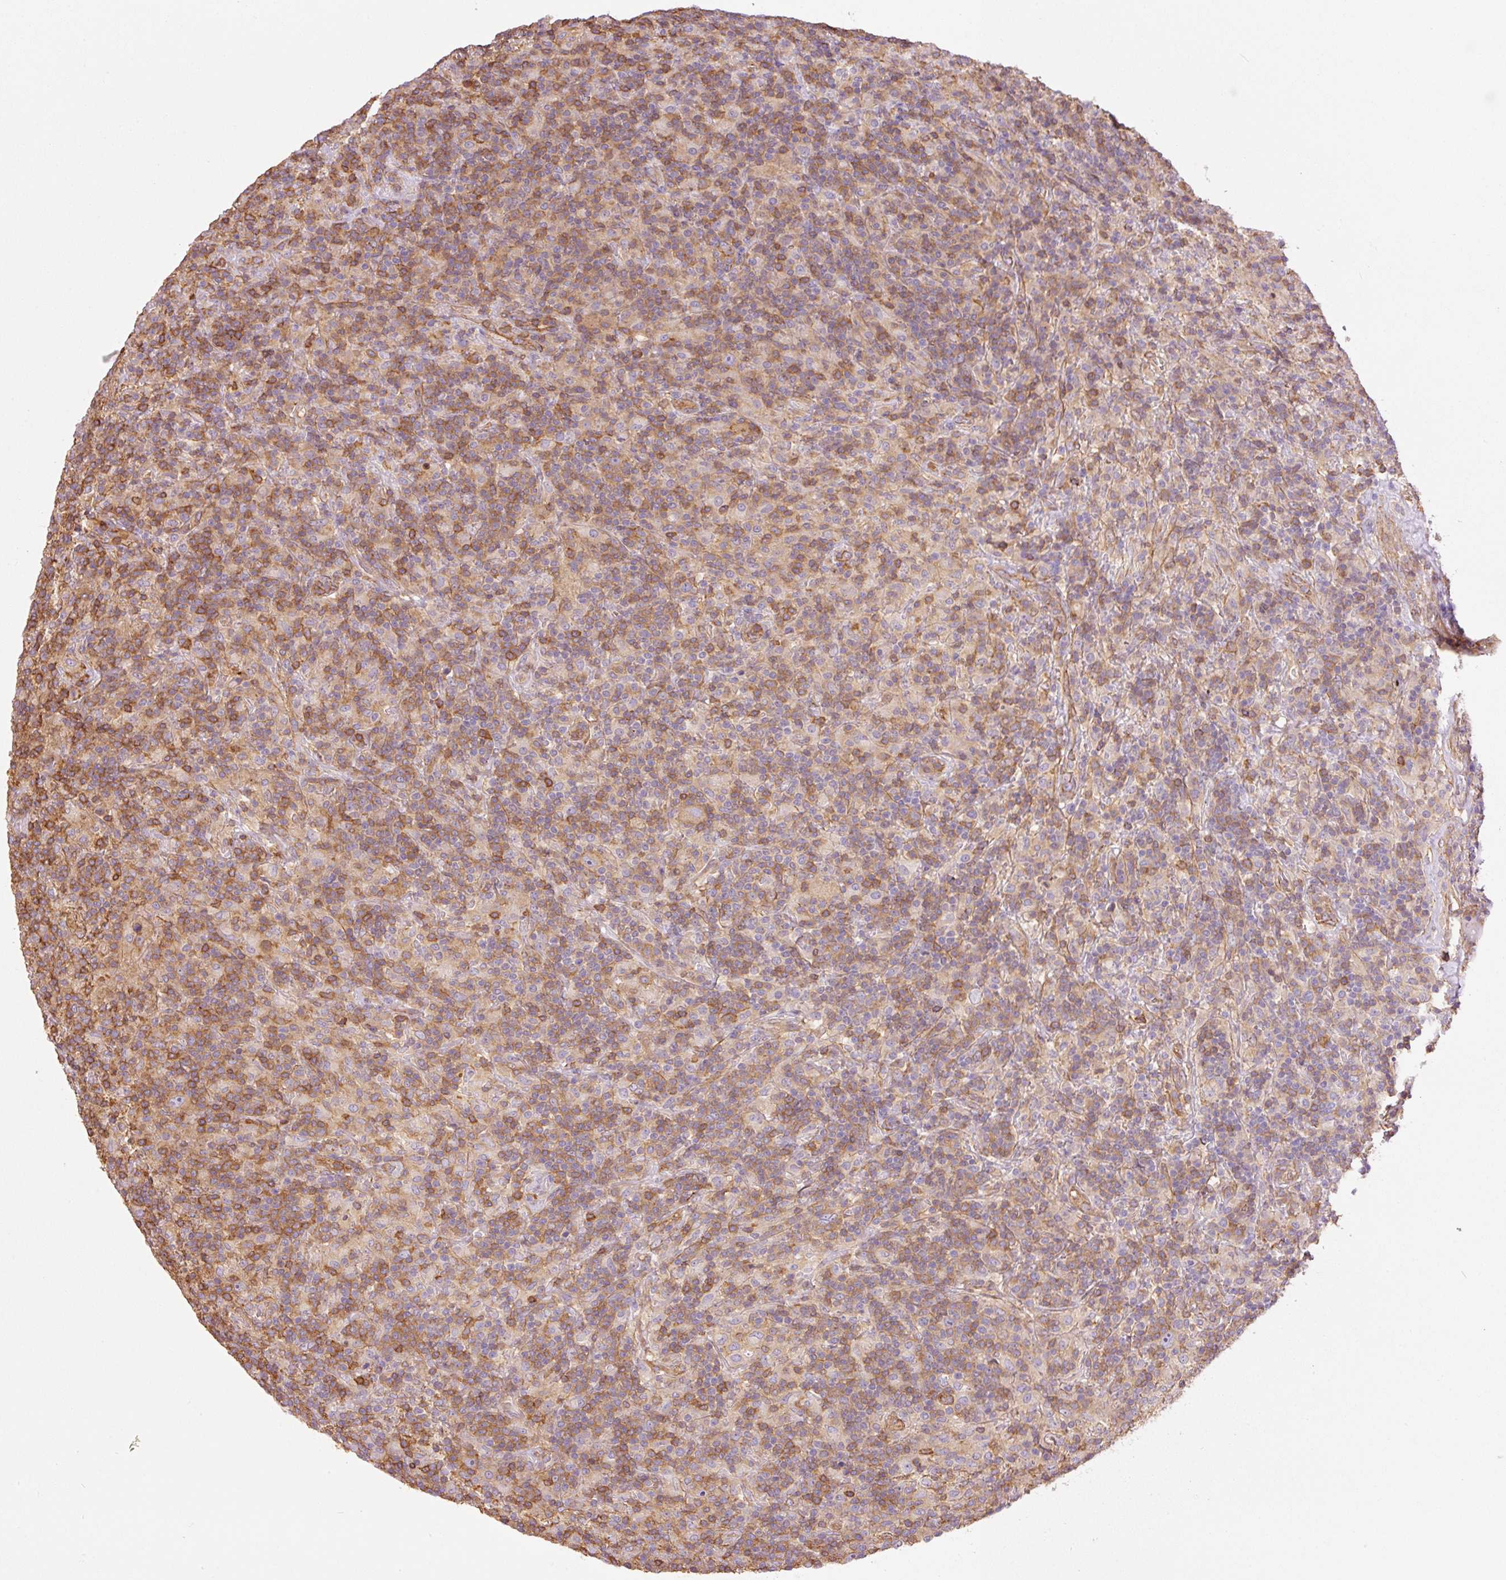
{"staining": {"intensity": "negative", "quantity": "none", "location": "none"}, "tissue": "lymphoma", "cell_type": "Tumor cells", "image_type": "cancer", "snomed": [{"axis": "morphology", "description": "Hodgkin's disease, NOS"}, {"axis": "topography", "description": "Lymph node"}], "caption": "High power microscopy histopathology image of an immunohistochemistry image of lymphoma, revealing no significant staining in tumor cells.", "gene": "PPP1R1B", "patient": {"sex": "male", "age": 70}}